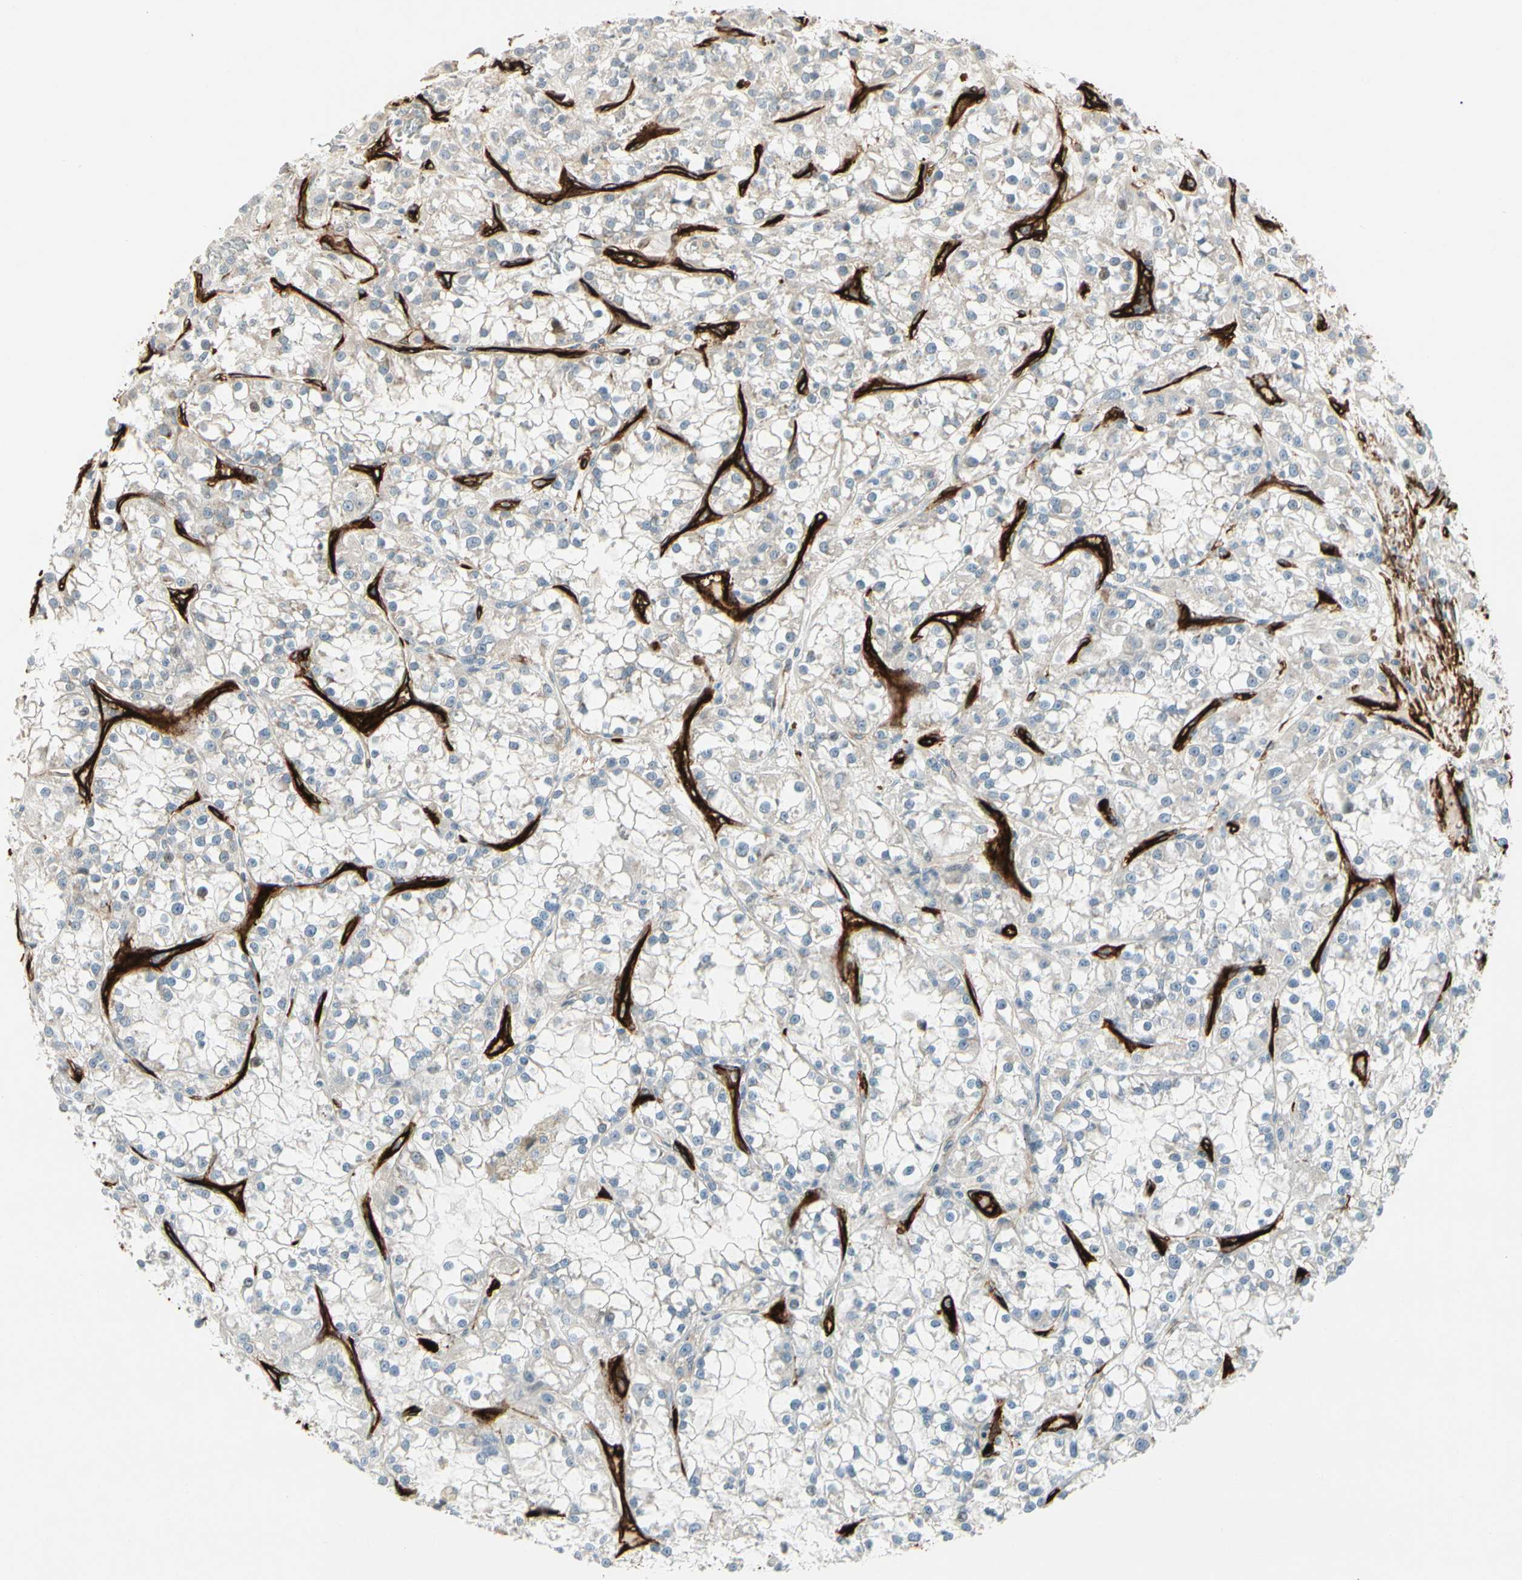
{"staining": {"intensity": "negative", "quantity": "none", "location": "none"}, "tissue": "renal cancer", "cell_type": "Tumor cells", "image_type": "cancer", "snomed": [{"axis": "morphology", "description": "Adenocarcinoma, NOS"}, {"axis": "topography", "description": "Kidney"}], "caption": "The IHC image has no significant positivity in tumor cells of renal cancer (adenocarcinoma) tissue. The staining is performed using DAB brown chromogen with nuclei counter-stained in using hematoxylin.", "gene": "MCAM", "patient": {"sex": "female", "age": 52}}